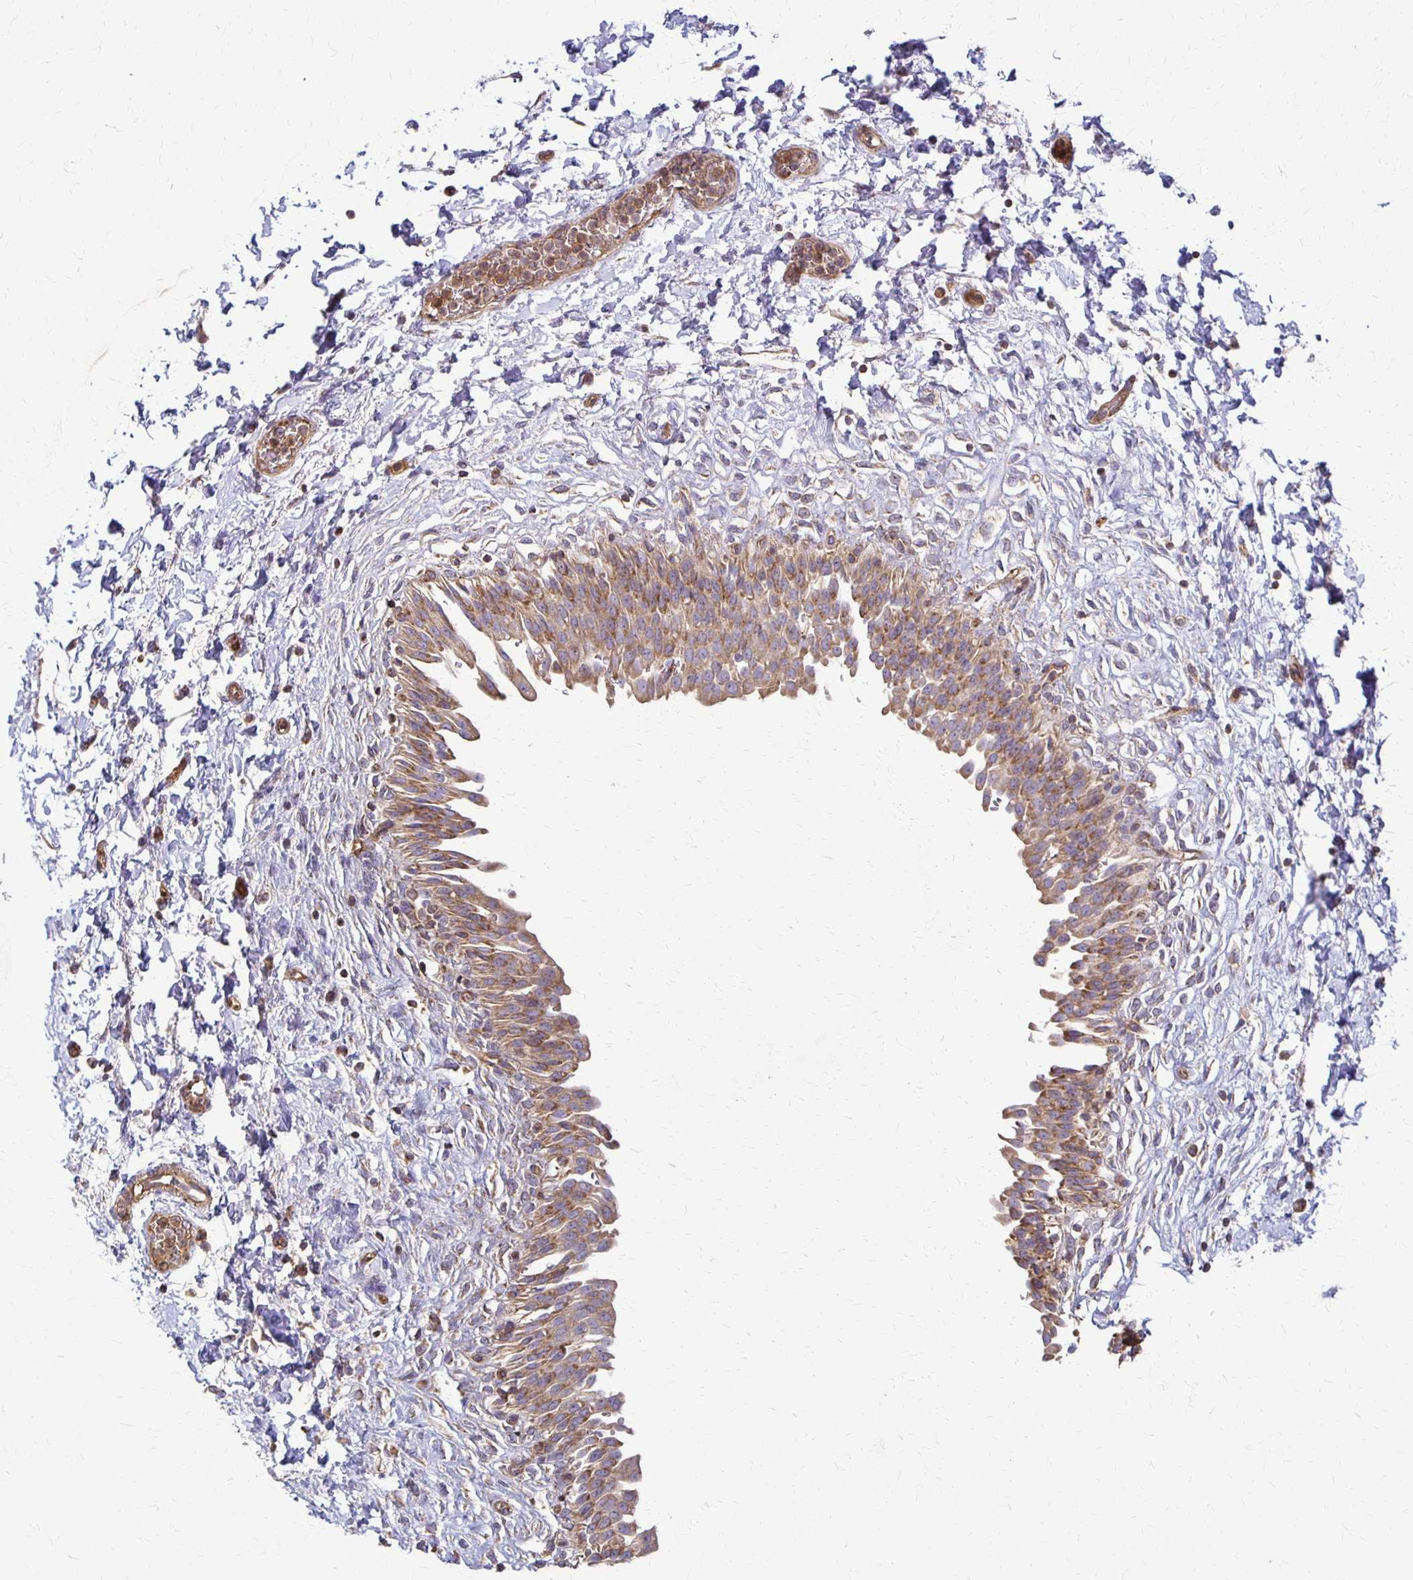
{"staining": {"intensity": "moderate", "quantity": ">75%", "location": "cytoplasmic/membranous"}, "tissue": "urinary bladder", "cell_type": "Urothelial cells", "image_type": "normal", "snomed": [{"axis": "morphology", "description": "Normal tissue, NOS"}, {"axis": "topography", "description": "Urinary bladder"}], "caption": "About >75% of urothelial cells in normal urinary bladder show moderate cytoplasmic/membranous protein staining as visualized by brown immunohistochemical staining.", "gene": "EIF4EBP2", "patient": {"sex": "male", "age": 37}}